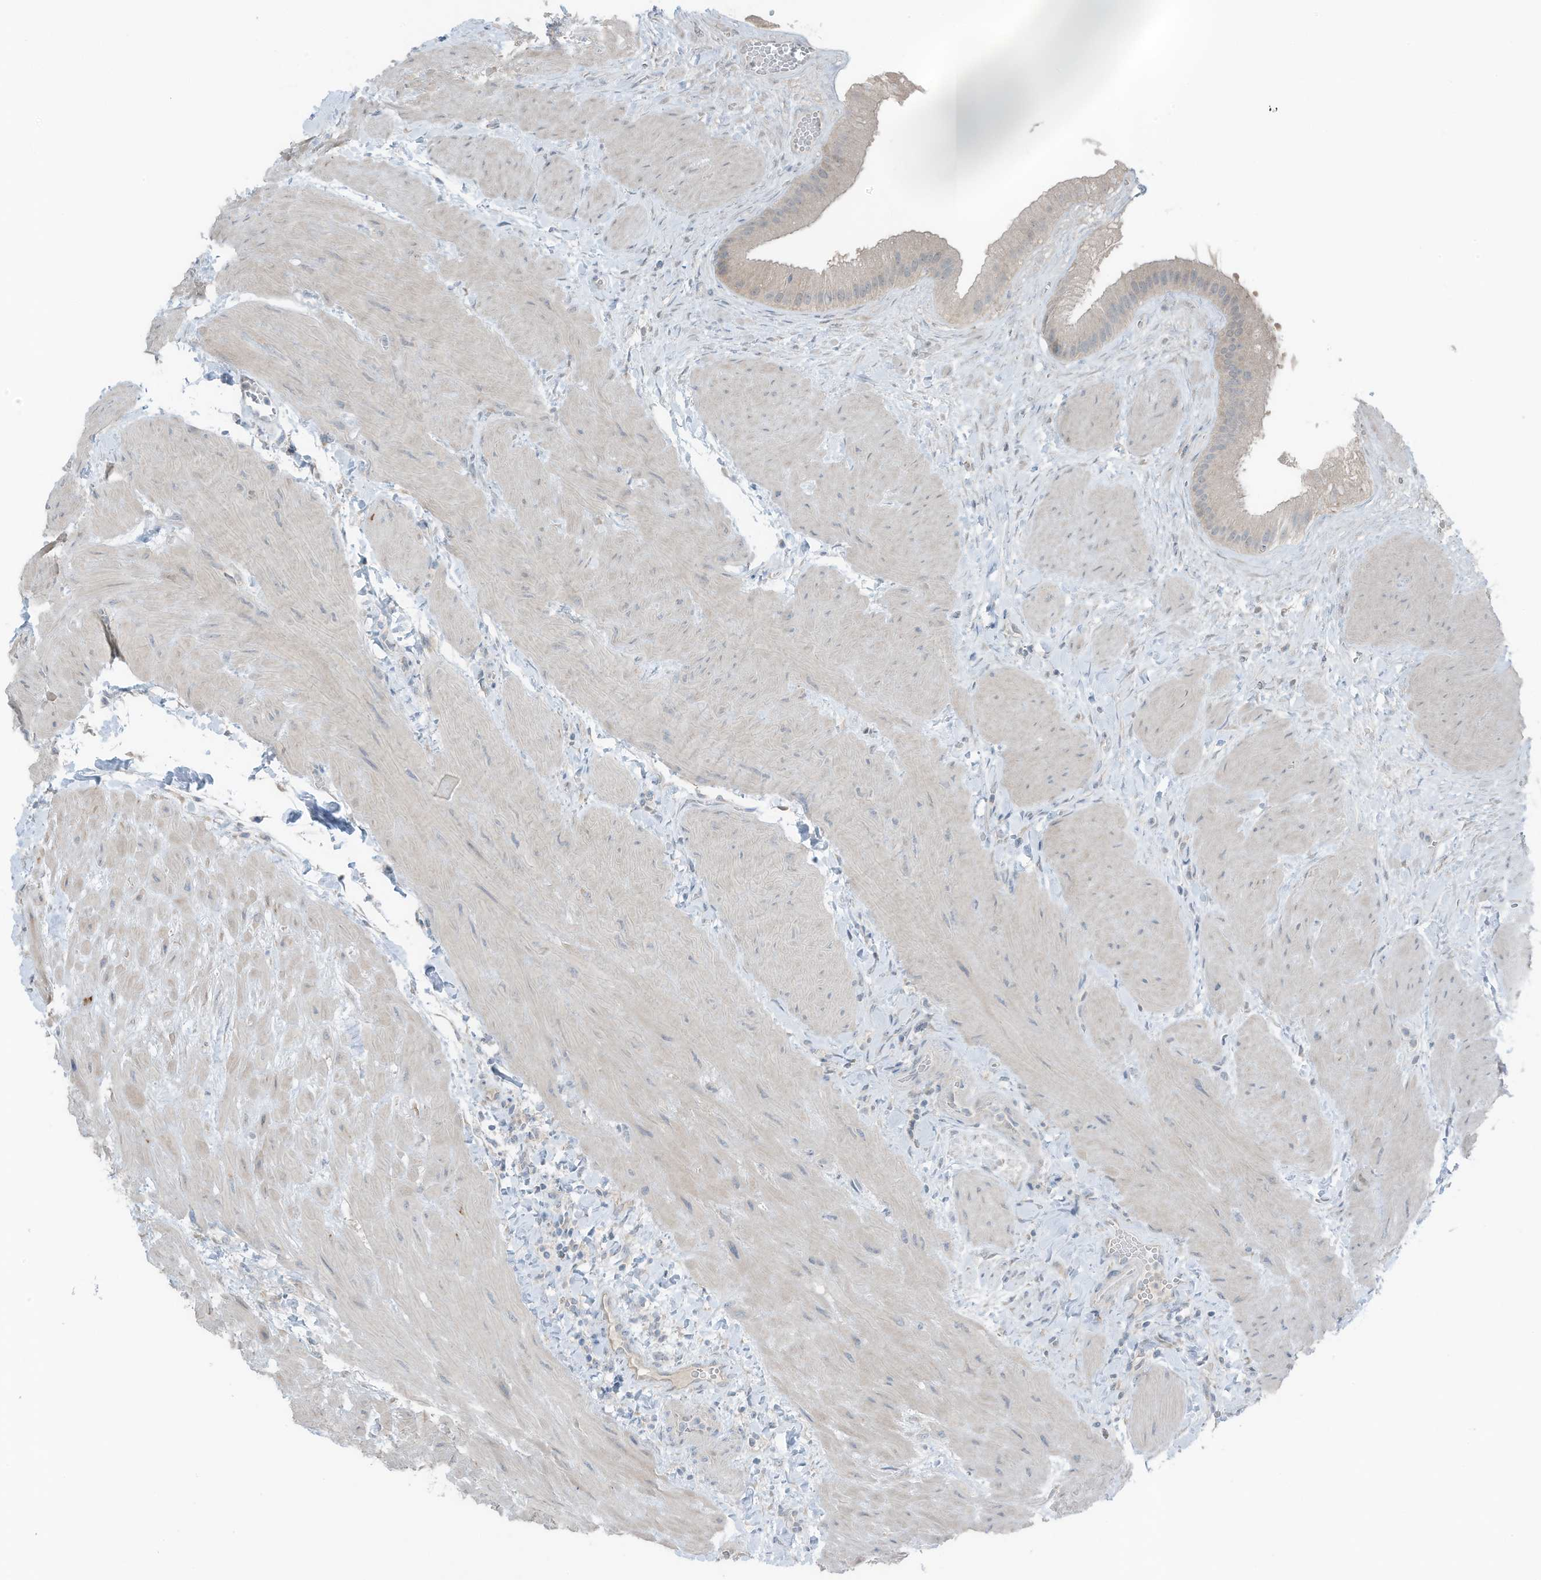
{"staining": {"intensity": "weak", "quantity": "<25%", "location": "cytoplasmic/membranous"}, "tissue": "gallbladder", "cell_type": "Glandular cells", "image_type": "normal", "snomed": [{"axis": "morphology", "description": "Normal tissue, NOS"}, {"axis": "topography", "description": "Gallbladder"}], "caption": "A histopathology image of gallbladder stained for a protein reveals no brown staining in glandular cells.", "gene": "ARHGEF33", "patient": {"sex": "male", "age": 55}}